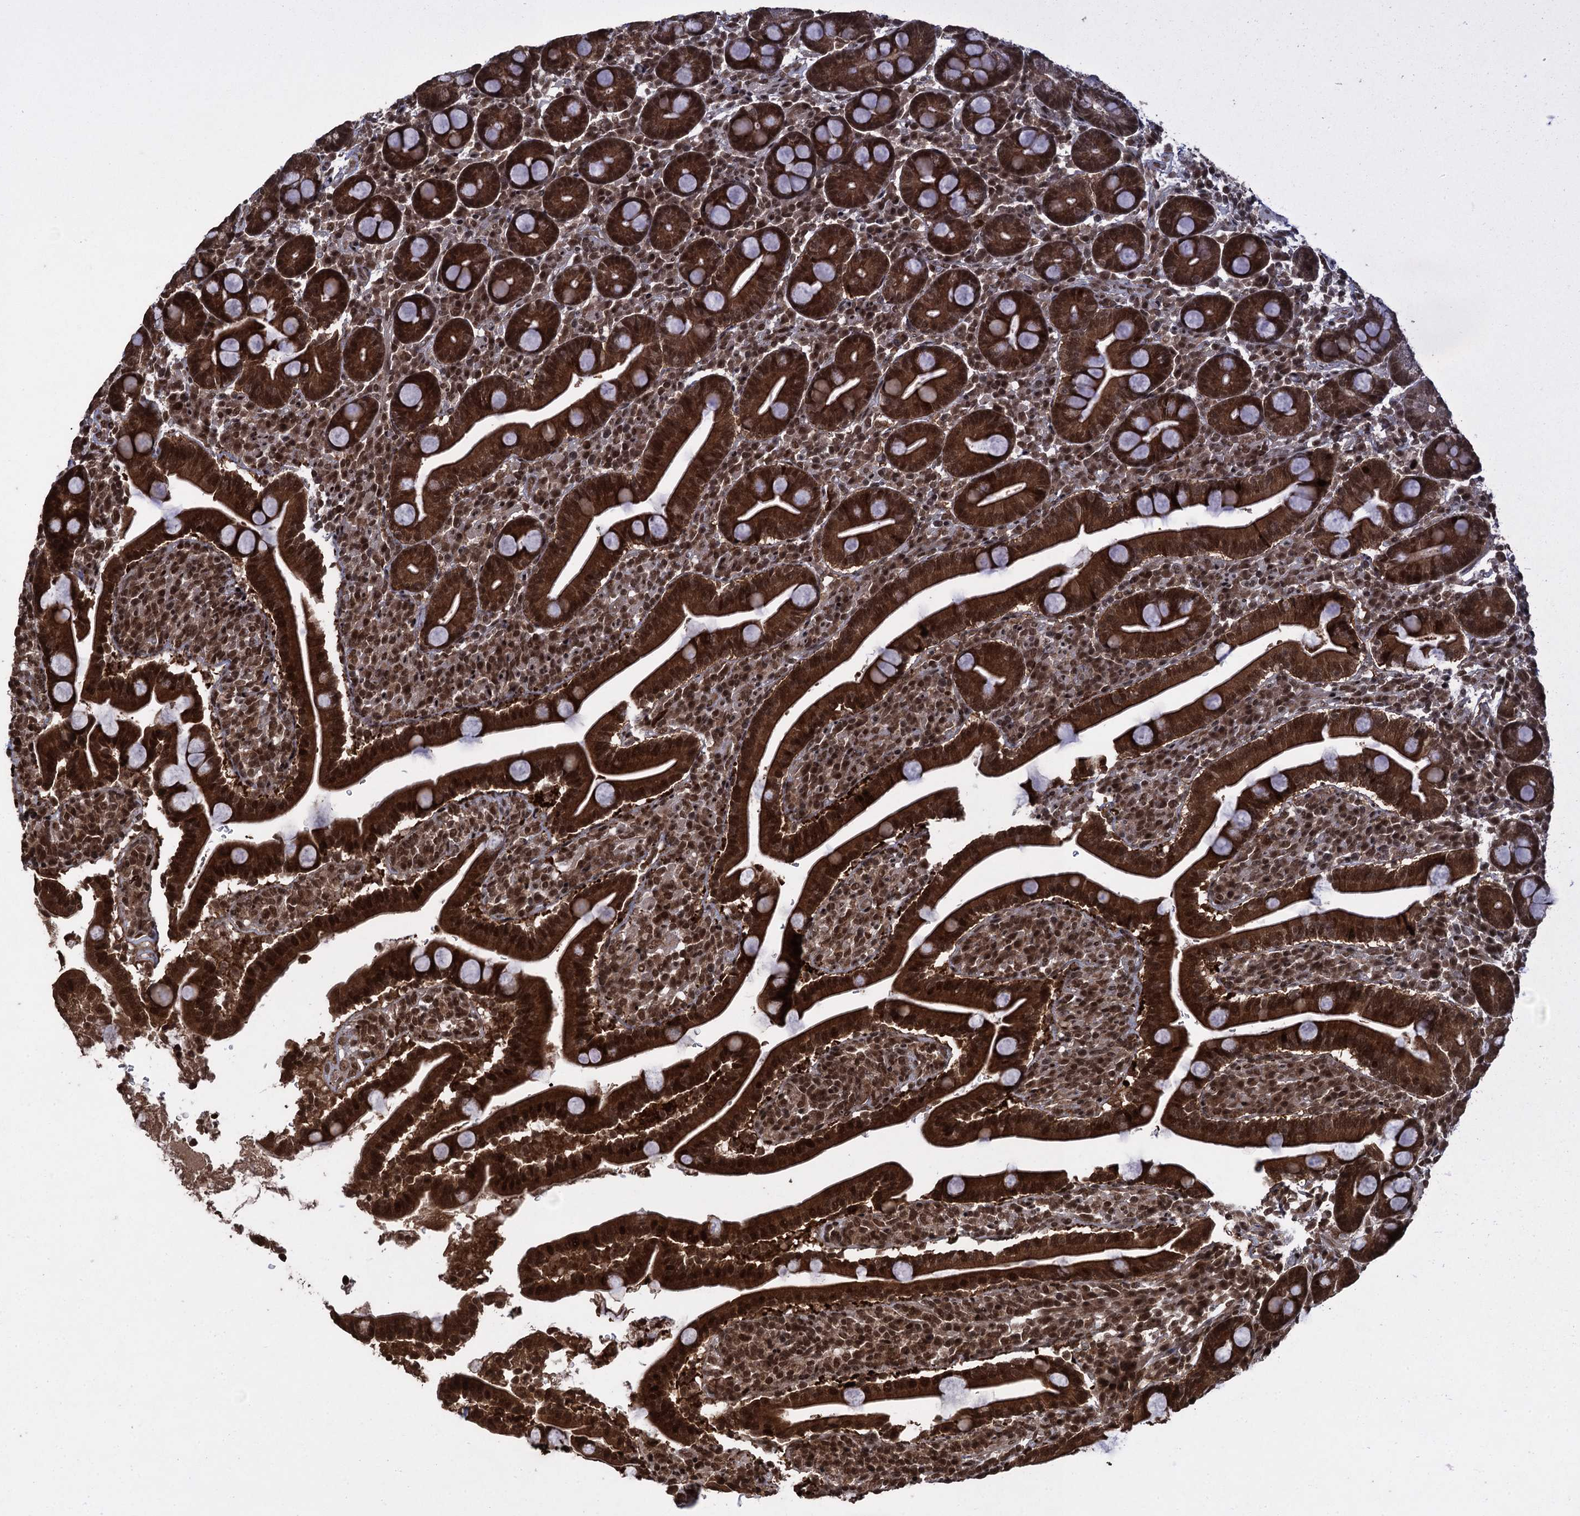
{"staining": {"intensity": "strong", "quantity": ">75%", "location": "cytoplasmic/membranous,nuclear"}, "tissue": "duodenum", "cell_type": "Glandular cells", "image_type": "normal", "snomed": [{"axis": "morphology", "description": "Normal tissue, NOS"}, {"axis": "topography", "description": "Duodenum"}], "caption": "IHC of unremarkable duodenum shows high levels of strong cytoplasmic/membranous,nuclear expression in about >75% of glandular cells. (brown staining indicates protein expression, while blue staining denotes nuclei).", "gene": "ZNF169", "patient": {"sex": "male", "age": 35}}